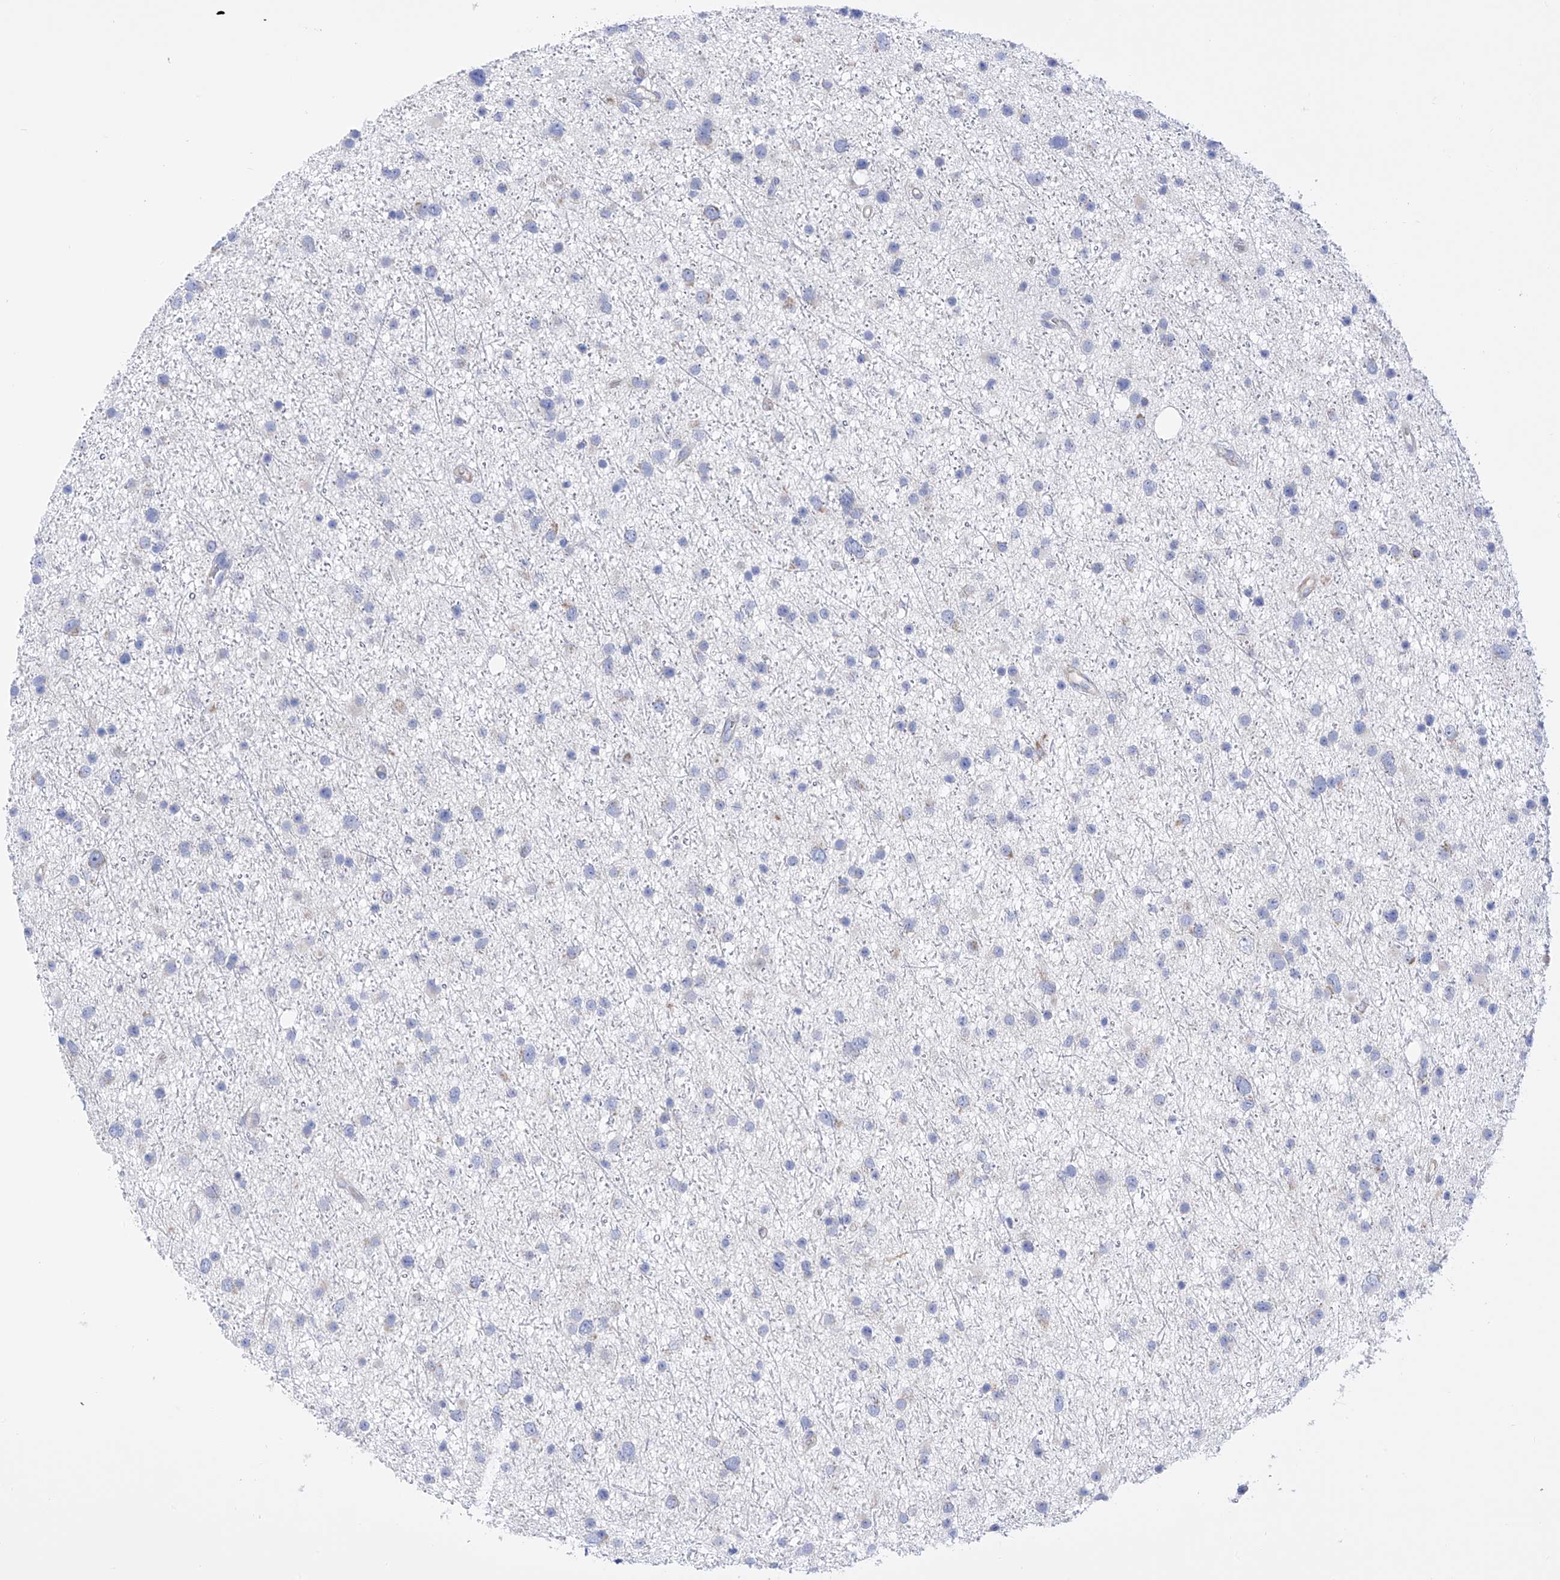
{"staining": {"intensity": "negative", "quantity": "none", "location": "none"}, "tissue": "glioma", "cell_type": "Tumor cells", "image_type": "cancer", "snomed": [{"axis": "morphology", "description": "Glioma, malignant, Low grade"}, {"axis": "topography", "description": "Cerebral cortex"}], "caption": "Glioma stained for a protein using immunohistochemistry exhibits no staining tumor cells.", "gene": "FLG", "patient": {"sex": "female", "age": 39}}